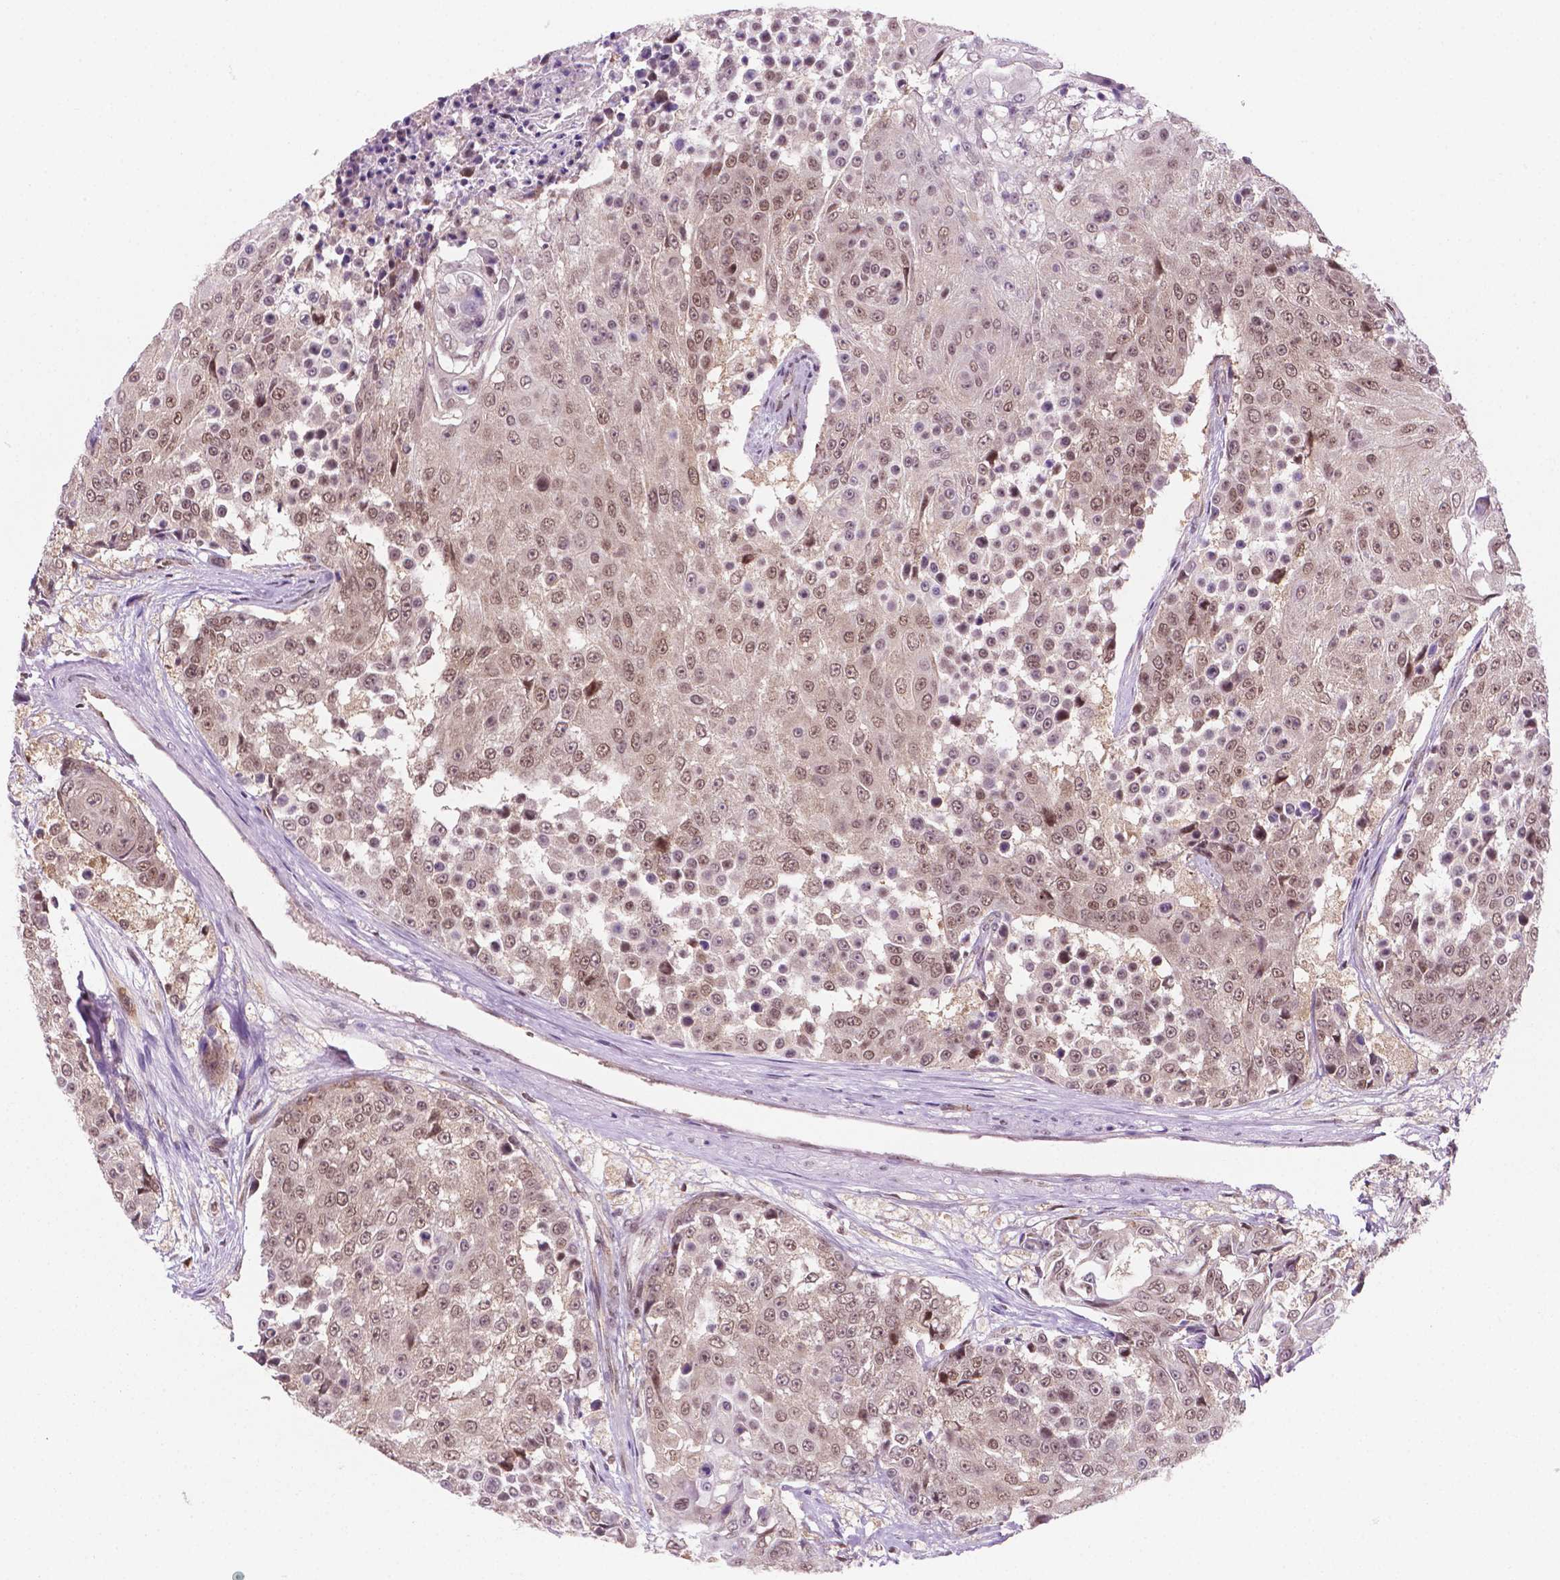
{"staining": {"intensity": "moderate", "quantity": ">75%", "location": "nuclear"}, "tissue": "urothelial cancer", "cell_type": "Tumor cells", "image_type": "cancer", "snomed": [{"axis": "morphology", "description": "Urothelial carcinoma, High grade"}, {"axis": "topography", "description": "Urinary bladder"}], "caption": "The image reveals immunohistochemical staining of urothelial cancer. There is moderate nuclear staining is seen in about >75% of tumor cells.", "gene": "PER2", "patient": {"sex": "female", "age": 63}}